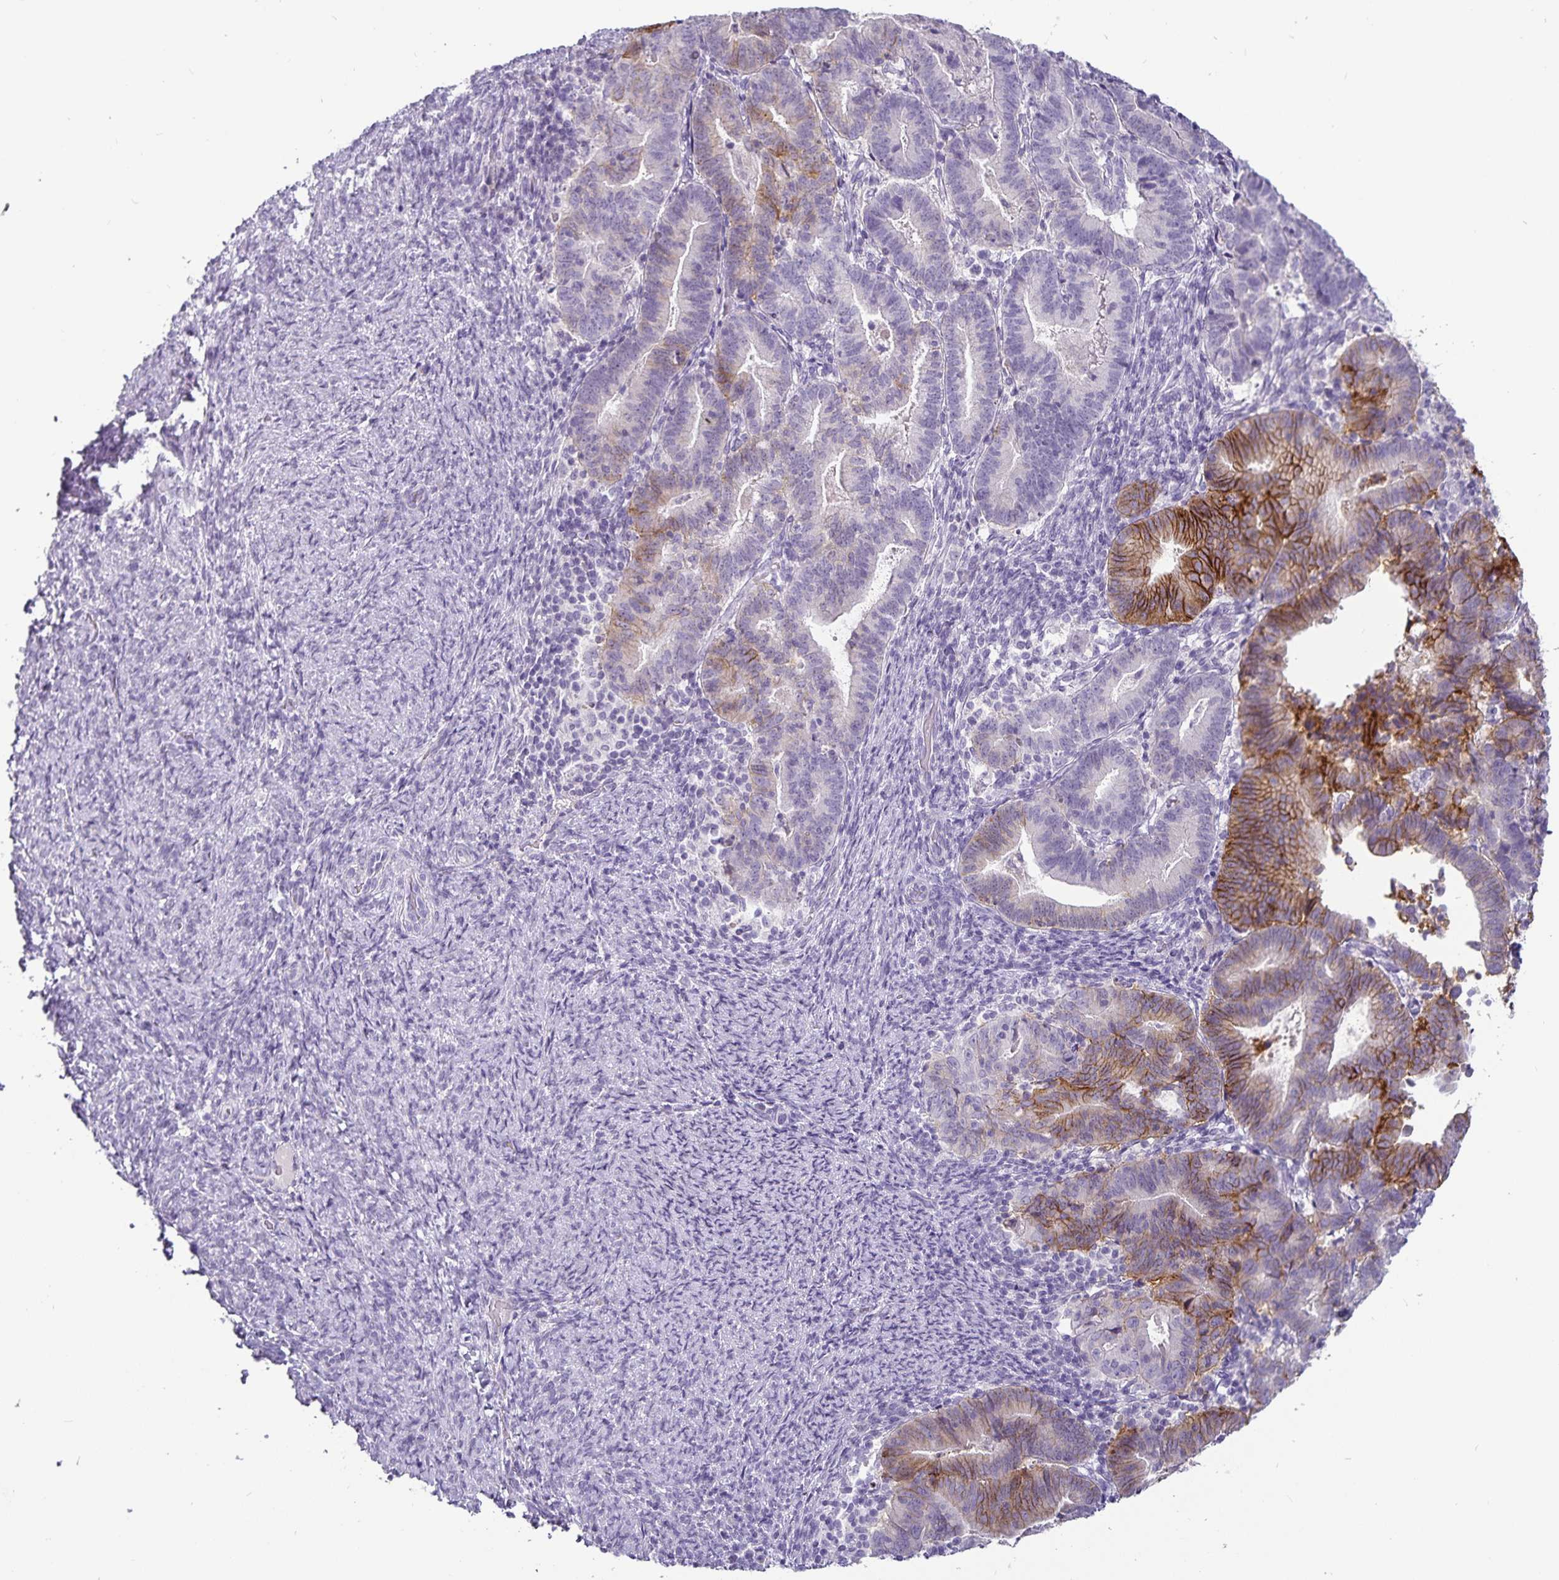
{"staining": {"intensity": "moderate", "quantity": "<25%", "location": "cytoplasmic/membranous"}, "tissue": "endometrial cancer", "cell_type": "Tumor cells", "image_type": "cancer", "snomed": [{"axis": "morphology", "description": "Adenocarcinoma, NOS"}, {"axis": "topography", "description": "Endometrium"}], "caption": "A low amount of moderate cytoplasmic/membranous expression is appreciated in about <25% of tumor cells in endometrial cancer tissue.", "gene": "CA12", "patient": {"sex": "female", "age": 70}}